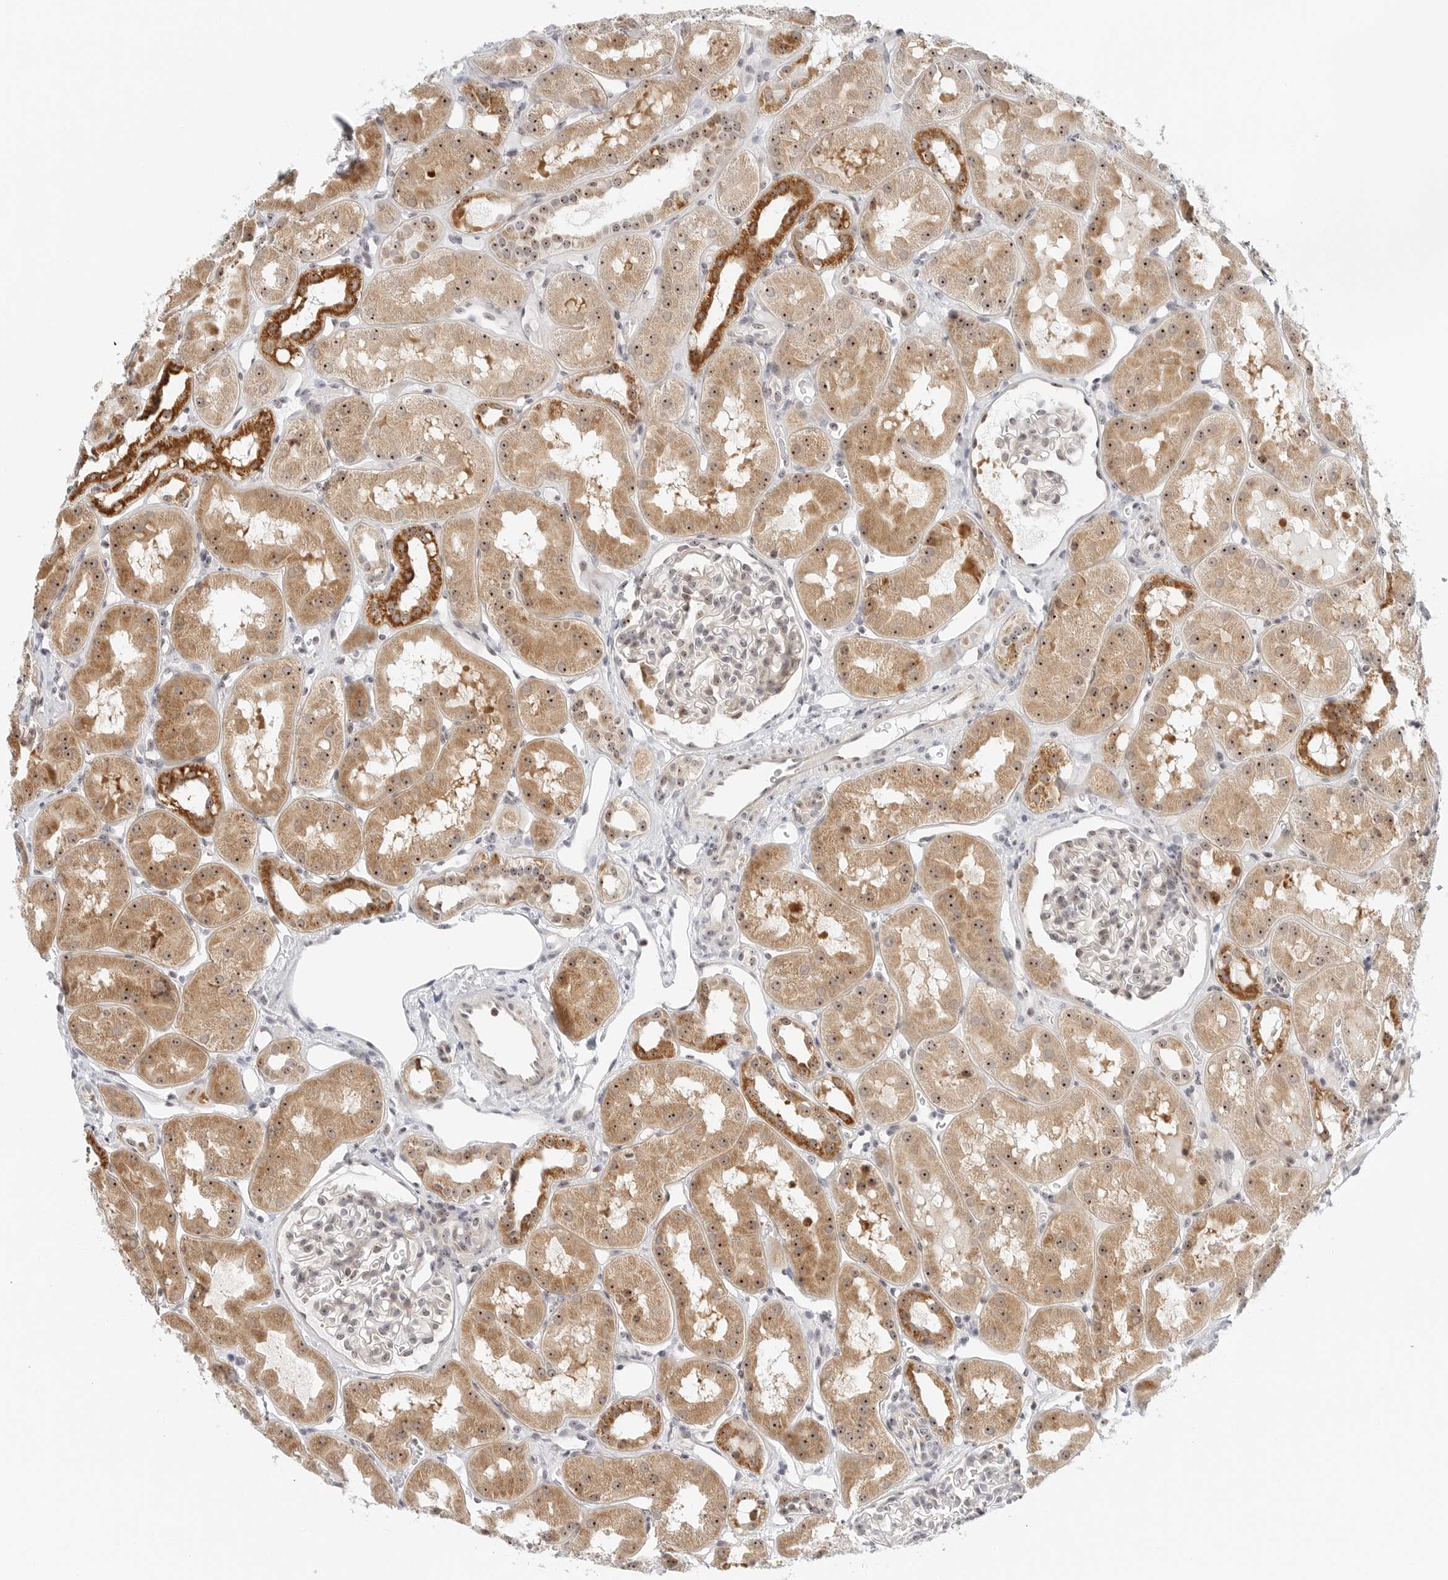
{"staining": {"intensity": "weak", "quantity": "25%-75%", "location": "cytoplasmic/membranous,nuclear"}, "tissue": "kidney", "cell_type": "Cells in glomeruli", "image_type": "normal", "snomed": [{"axis": "morphology", "description": "Normal tissue, NOS"}, {"axis": "topography", "description": "Kidney"}], "caption": "IHC staining of unremarkable kidney, which demonstrates low levels of weak cytoplasmic/membranous,nuclear expression in about 25%-75% of cells in glomeruli indicating weak cytoplasmic/membranous,nuclear protein positivity. The staining was performed using DAB (3,3'-diaminobenzidine) (brown) for protein detection and nuclei were counterstained in hematoxylin (blue).", "gene": "RIMKLA", "patient": {"sex": "male", "age": 16}}